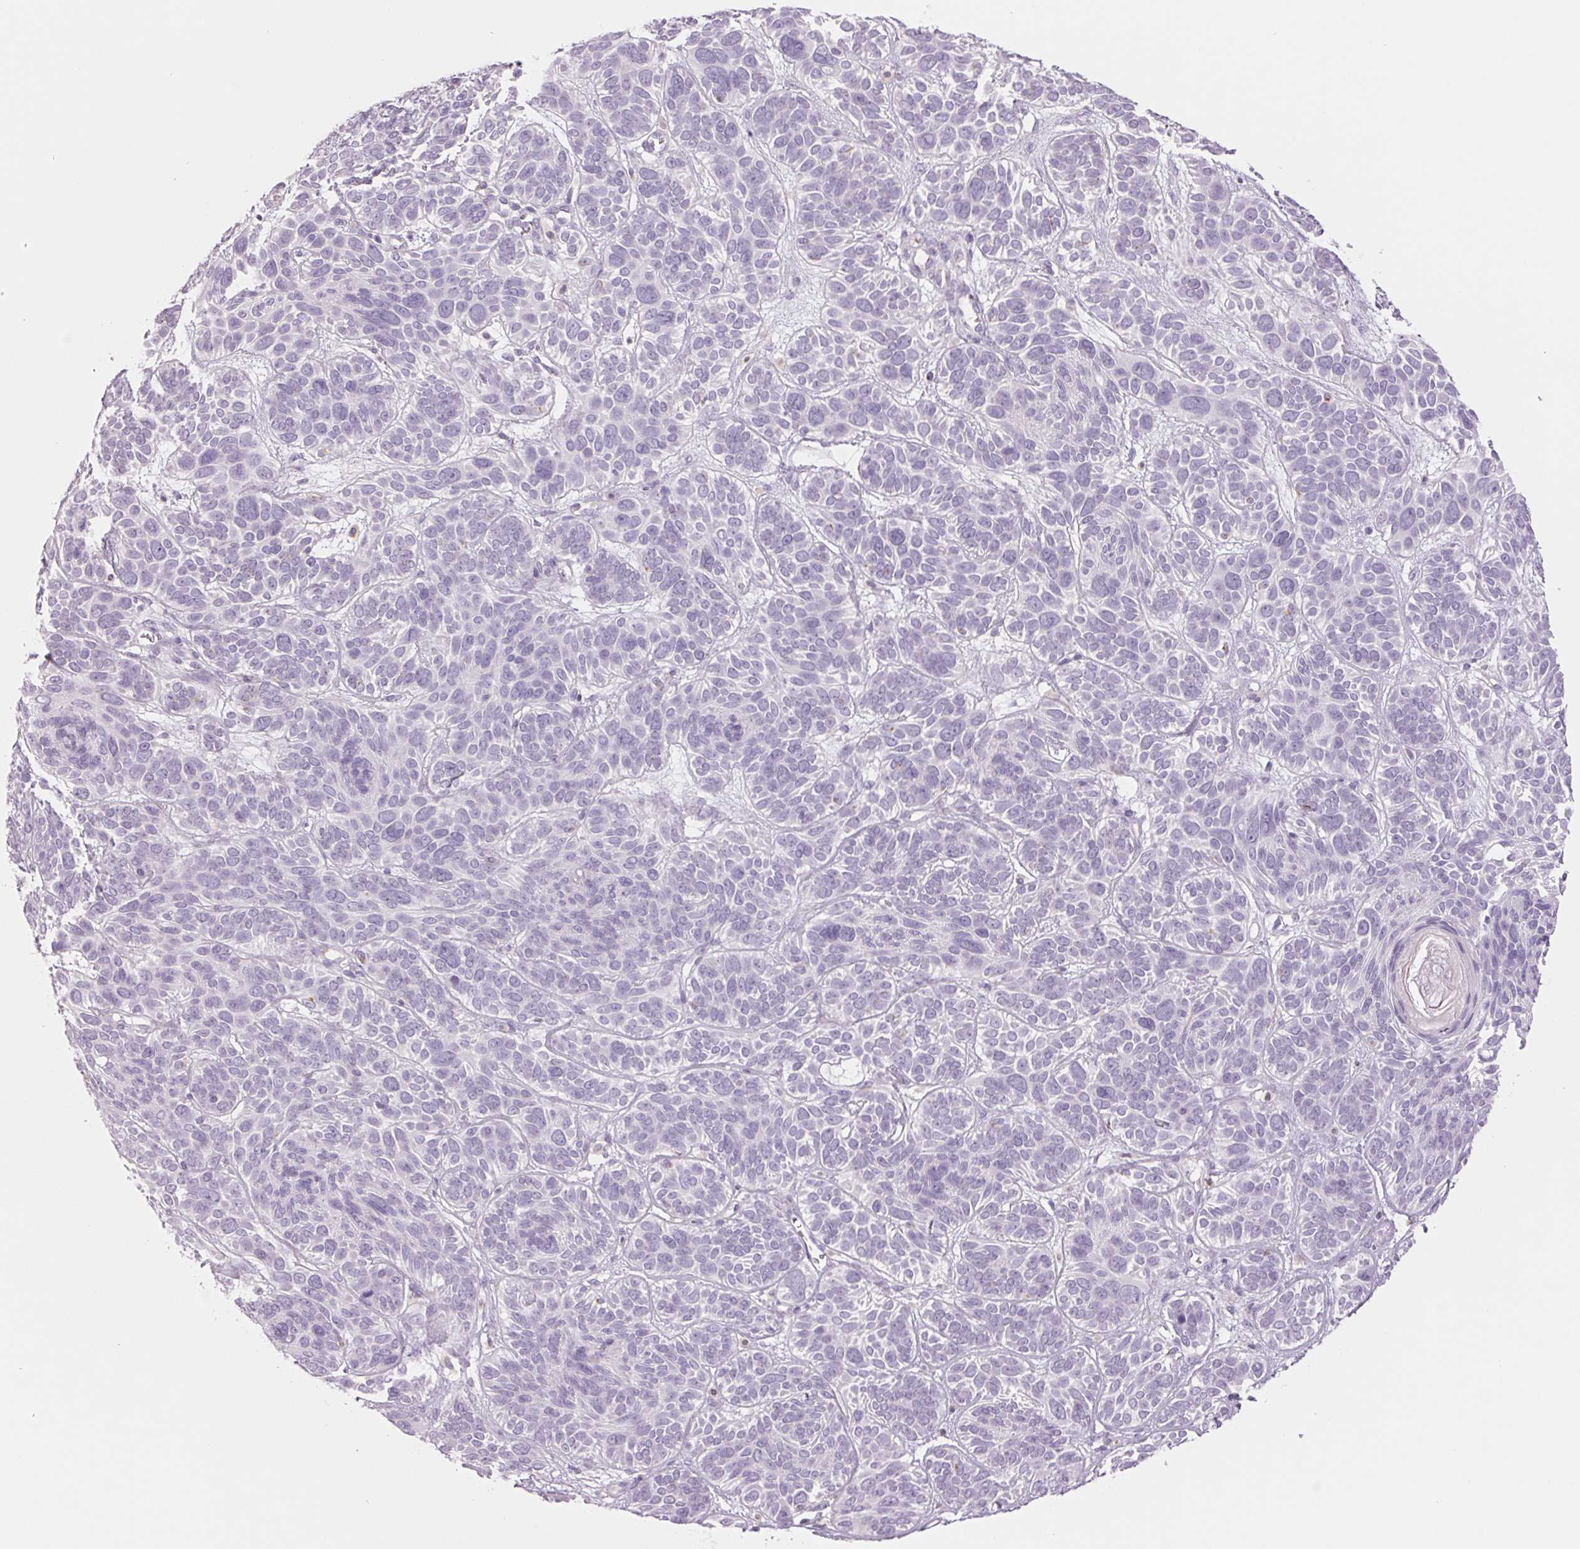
{"staining": {"intensity": "negative", "quantity": "none", "location": "none"}, "tissue": "skin cancer", "cell_type": "Tumor cells", "image_type": "cancer", "snomed": [{"axis": "morphology", "description": "Basal cell carcinoma"}, {"axis": "topography", "description": "Skin"}, {"axis": "topography", "description": "Skin of face"}], "caption": "A photomicrograph of skin basal cell carcinoma stained for a protein demonstrates no brown staining in tumor cells.", "gene": "GALNT7", "patient": {"sex": "male", "age": 73}}